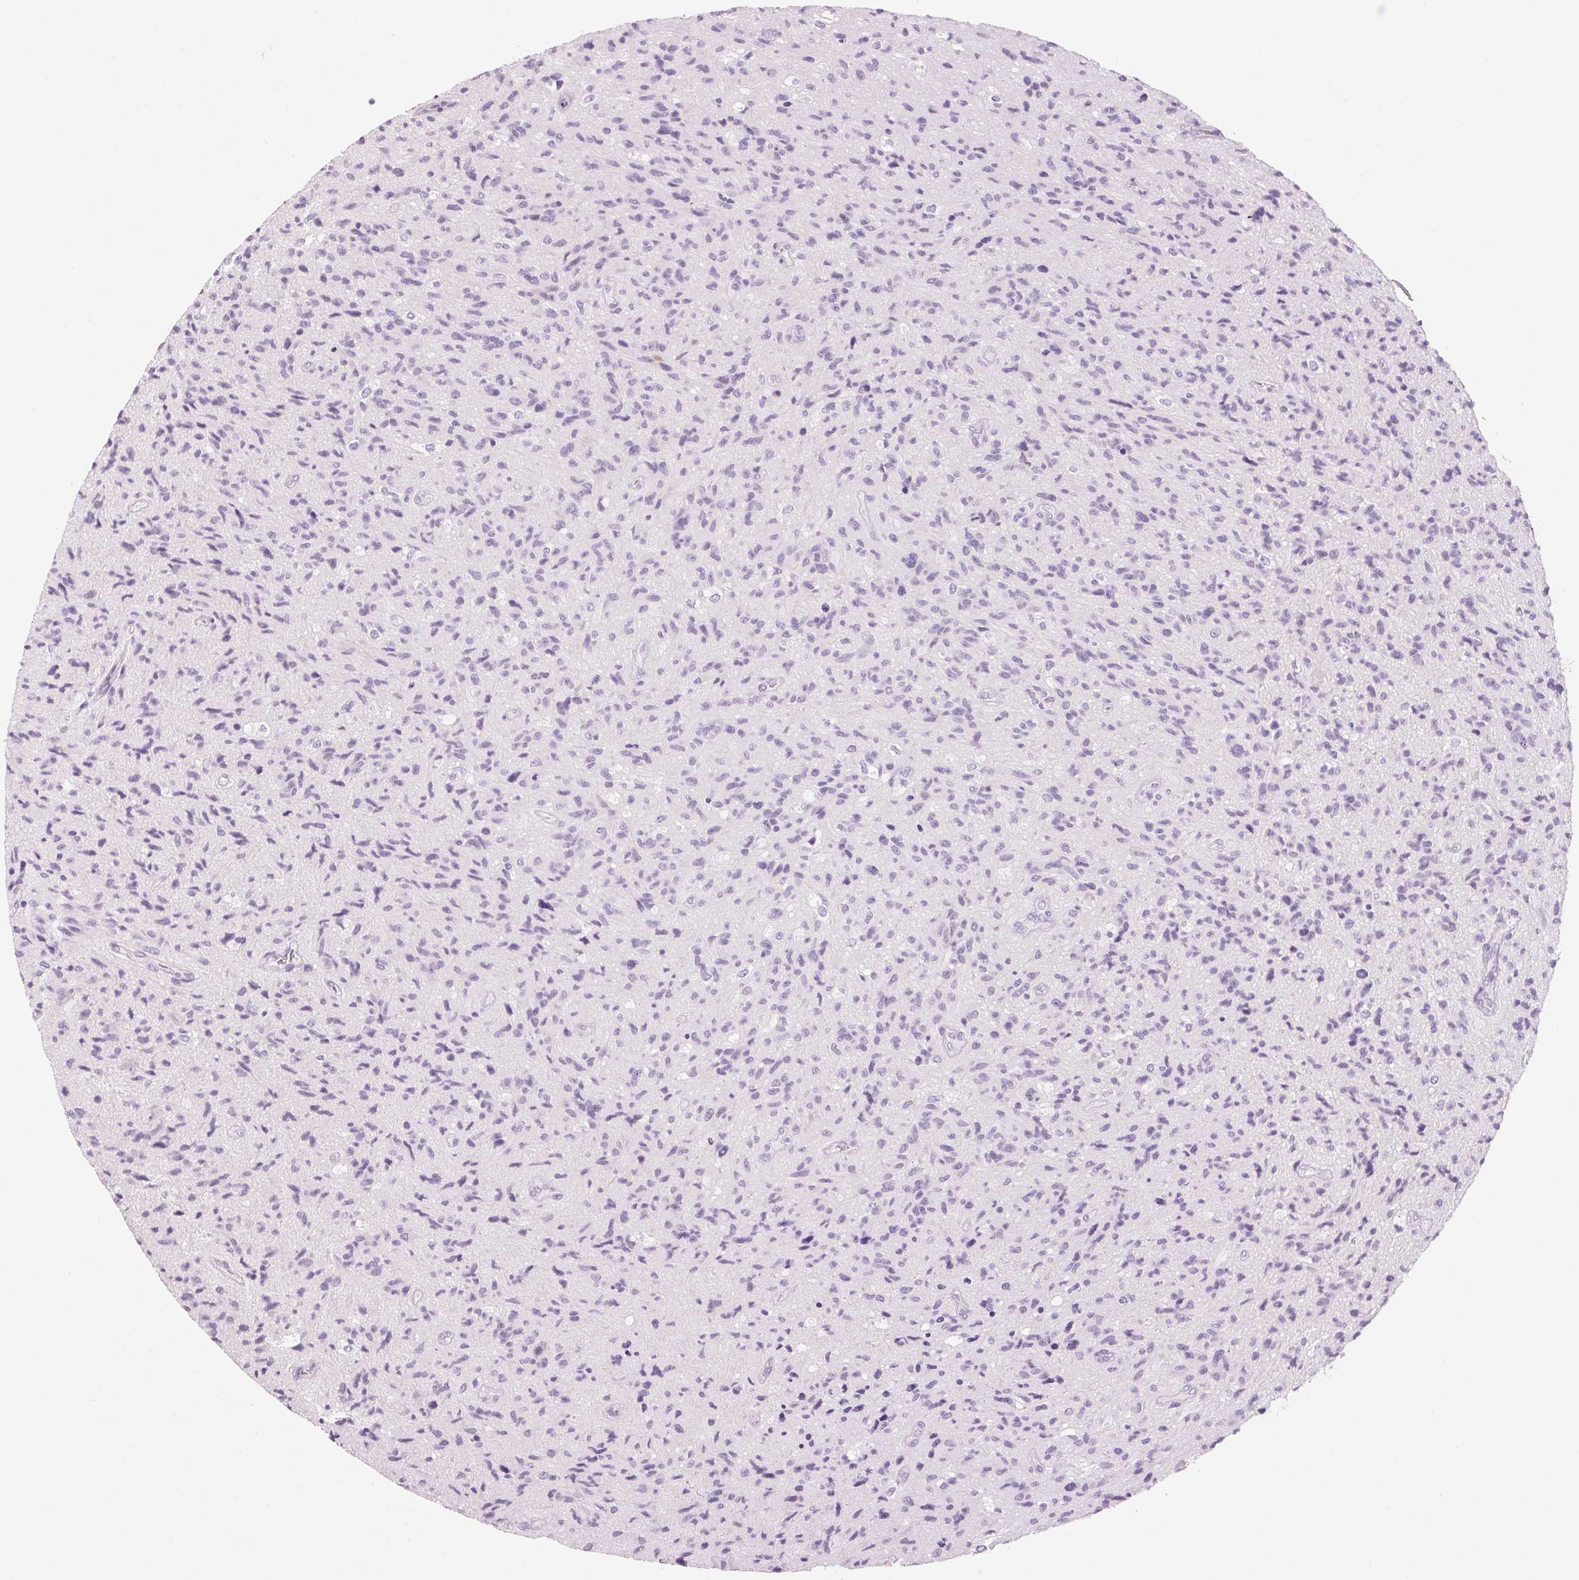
{"staining": {"intensity": "negative", "quantity": "none", "location": "none"}, "tissue": "glioma", "cell_type": "Tumor cells", "image_type": "cancer", "snomed": [{"axis": "morphology", "description": "Glioma, malignant, High grade"}, {"axis": "topography", "description": "Brain"}], "caption": "Immunohistochemistry (IHC) photomicrograph of human high-grade glioma (malignant) stained for a protein (brown), which demonstrates no expression in tumor cells.", "gene": "PPP1R1A", "patient": {"sex": "male", "age": 54}}